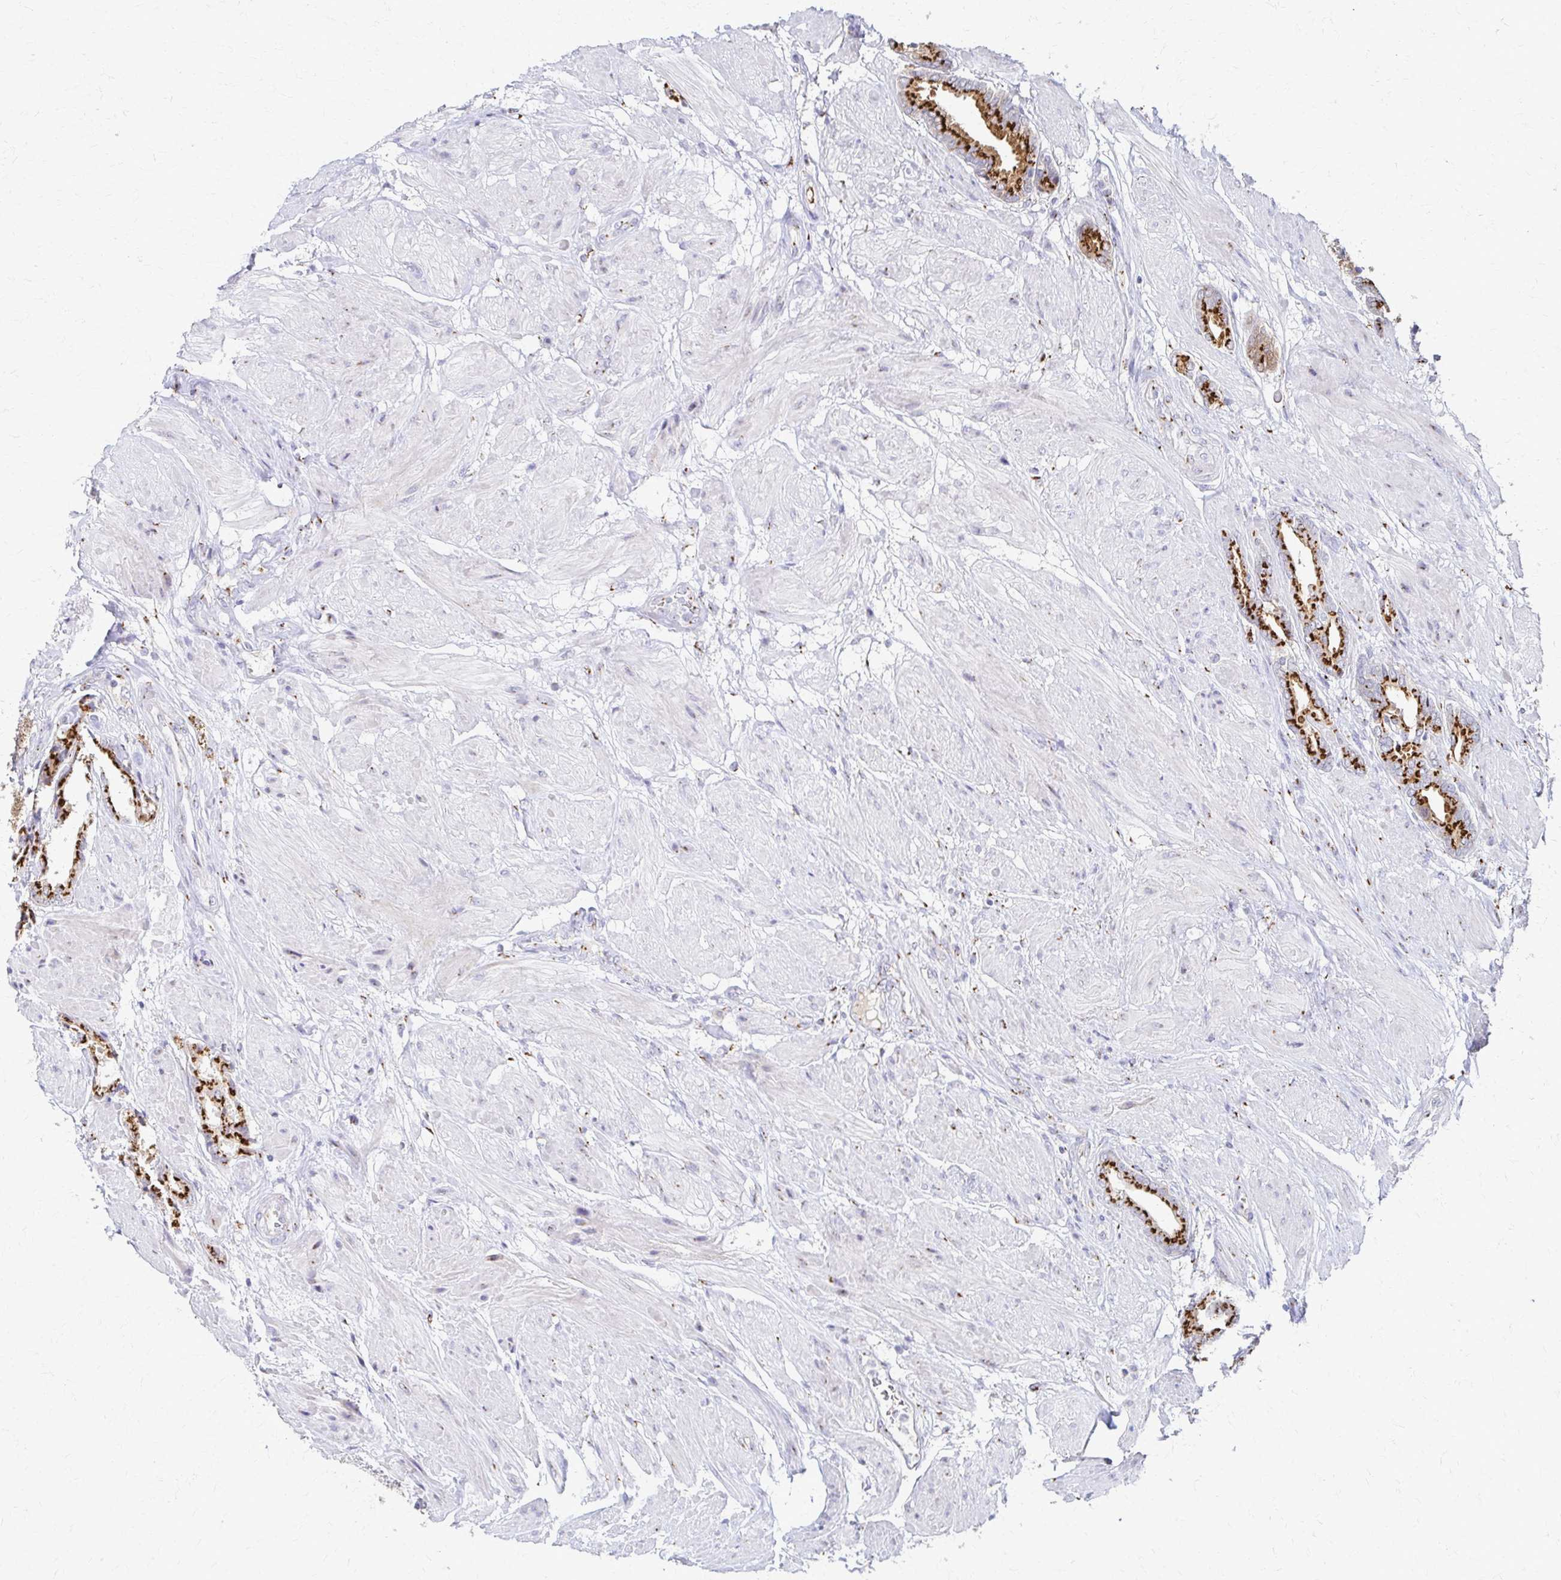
{"staining": {"intensity": "strong", "quantity": ">75%", "location": "cytoplasmic/membranous"}, "tissue": "prostate cancer", "cell_type": "Tumor cells", "image_type": "cancer", "snomed": [{"axis": "morphology", "description": "Adenocarcinoma, High grade"}, {"axis": "topography", "description": "Prostate"}], "caption": "This photomicrograph shows immunohistochemistry staining of high-grade adenocarcinoma (prostate), with high strong cytoplasmic/membranous expression in about >75% of tumor cells.", "gene": "TM9SF1", "patient": {"sex": "male", "age": 56}}